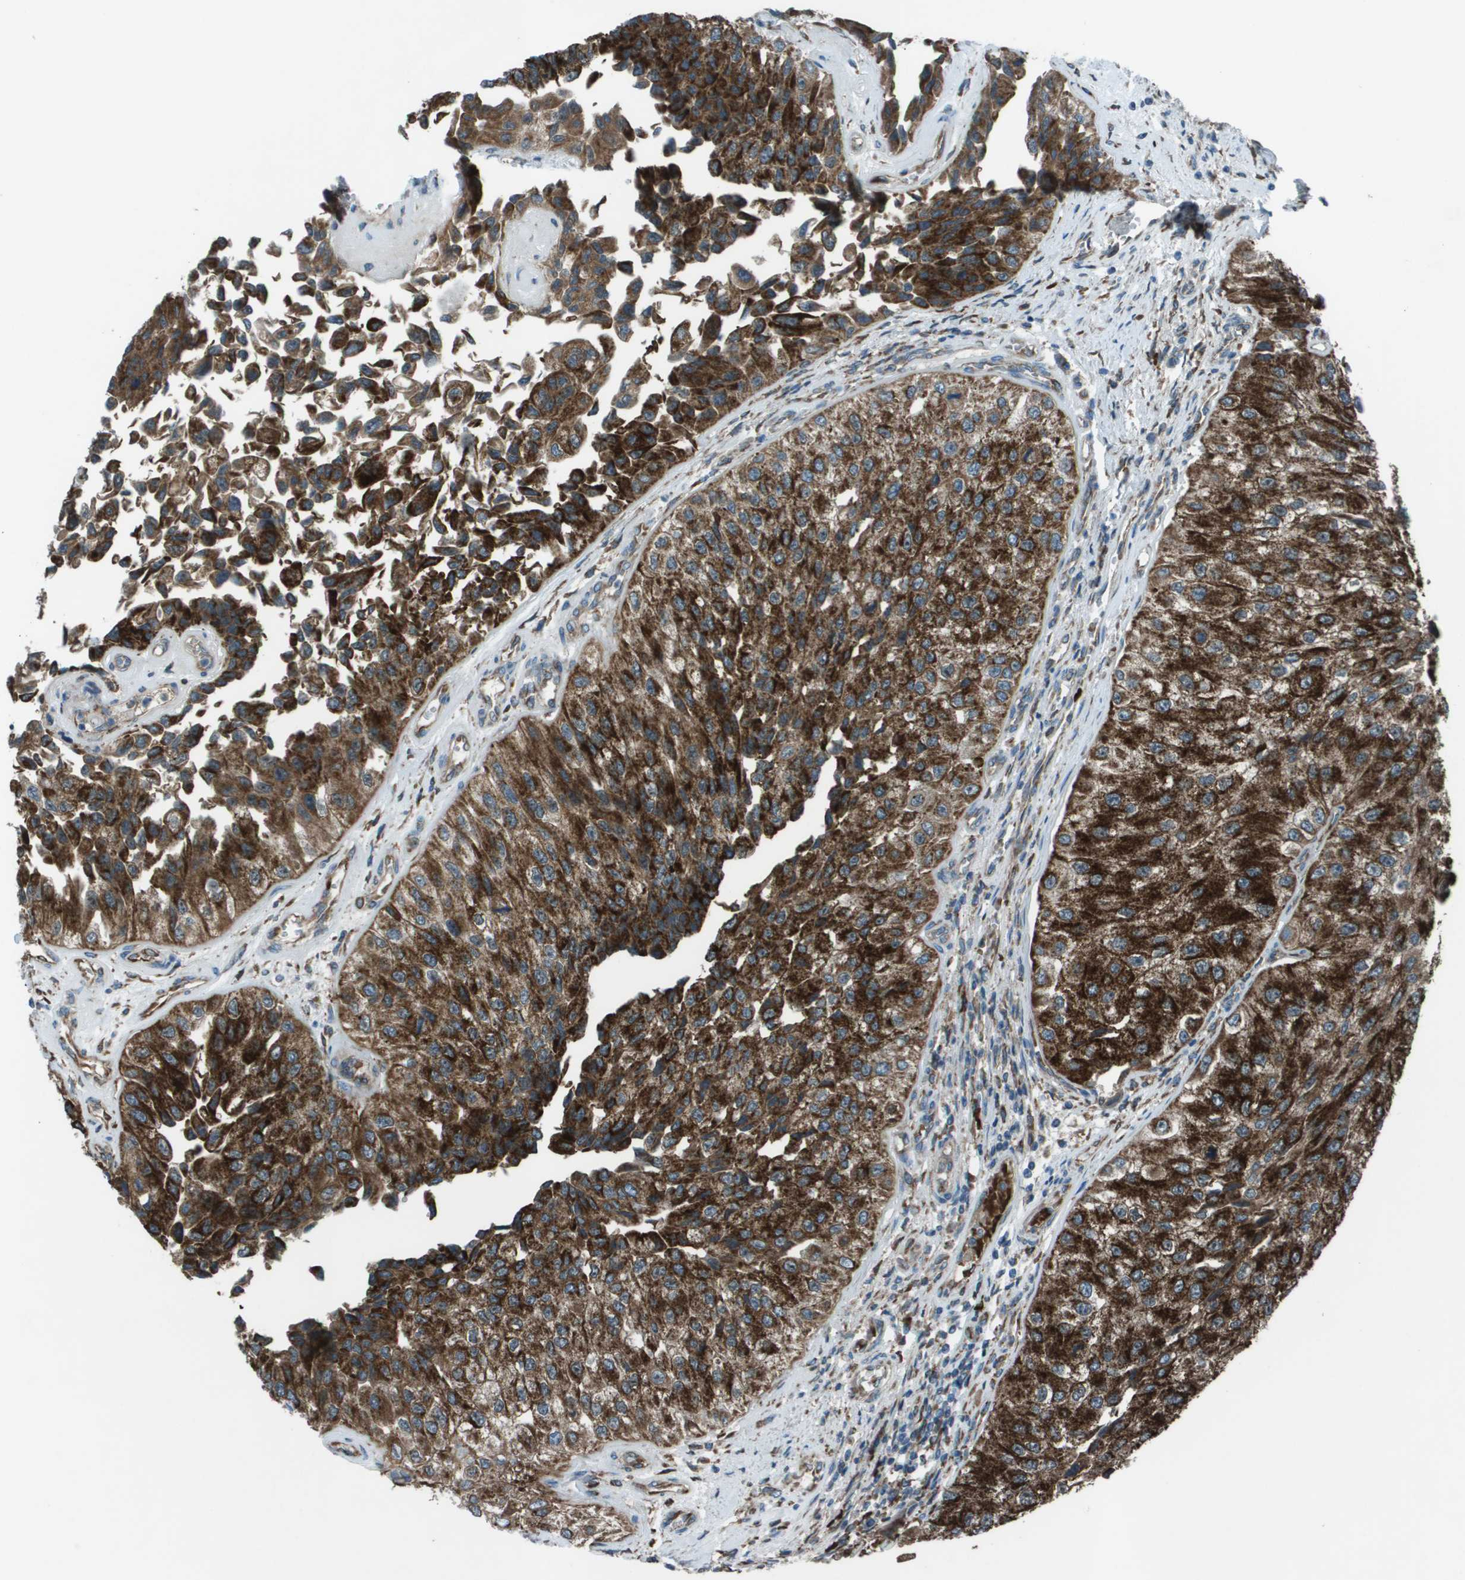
{"staining": {"intensity": "strong", "quantity": ">75%", "location": "cytoplasmic/membranous"}, "tissue": "urothelial cancer", "cell_type": "Tumor cells", "image_type": "cancer", "snomed": [{"axis": "morphology", "description": "Urothelial carcinoma, High grade"}, {"axis": "topography", "description": "Kidney"}, {"axis": "topography", "description": "Urinary bladder"}], "caption": "The histopathology image exhibits immunohistochemical staining of urothelial carcinoma (high-grade). There is strong cytoplasmic/membranous positivity is appreciated in approximately >75% of tumor cells. The protein is stained brown, and the nuclei are stained in blue (DAB IHC with brightfield microscopy, high magnification).", "gene": "UTS2", "patient": {"sex": "male", "age": 77}}